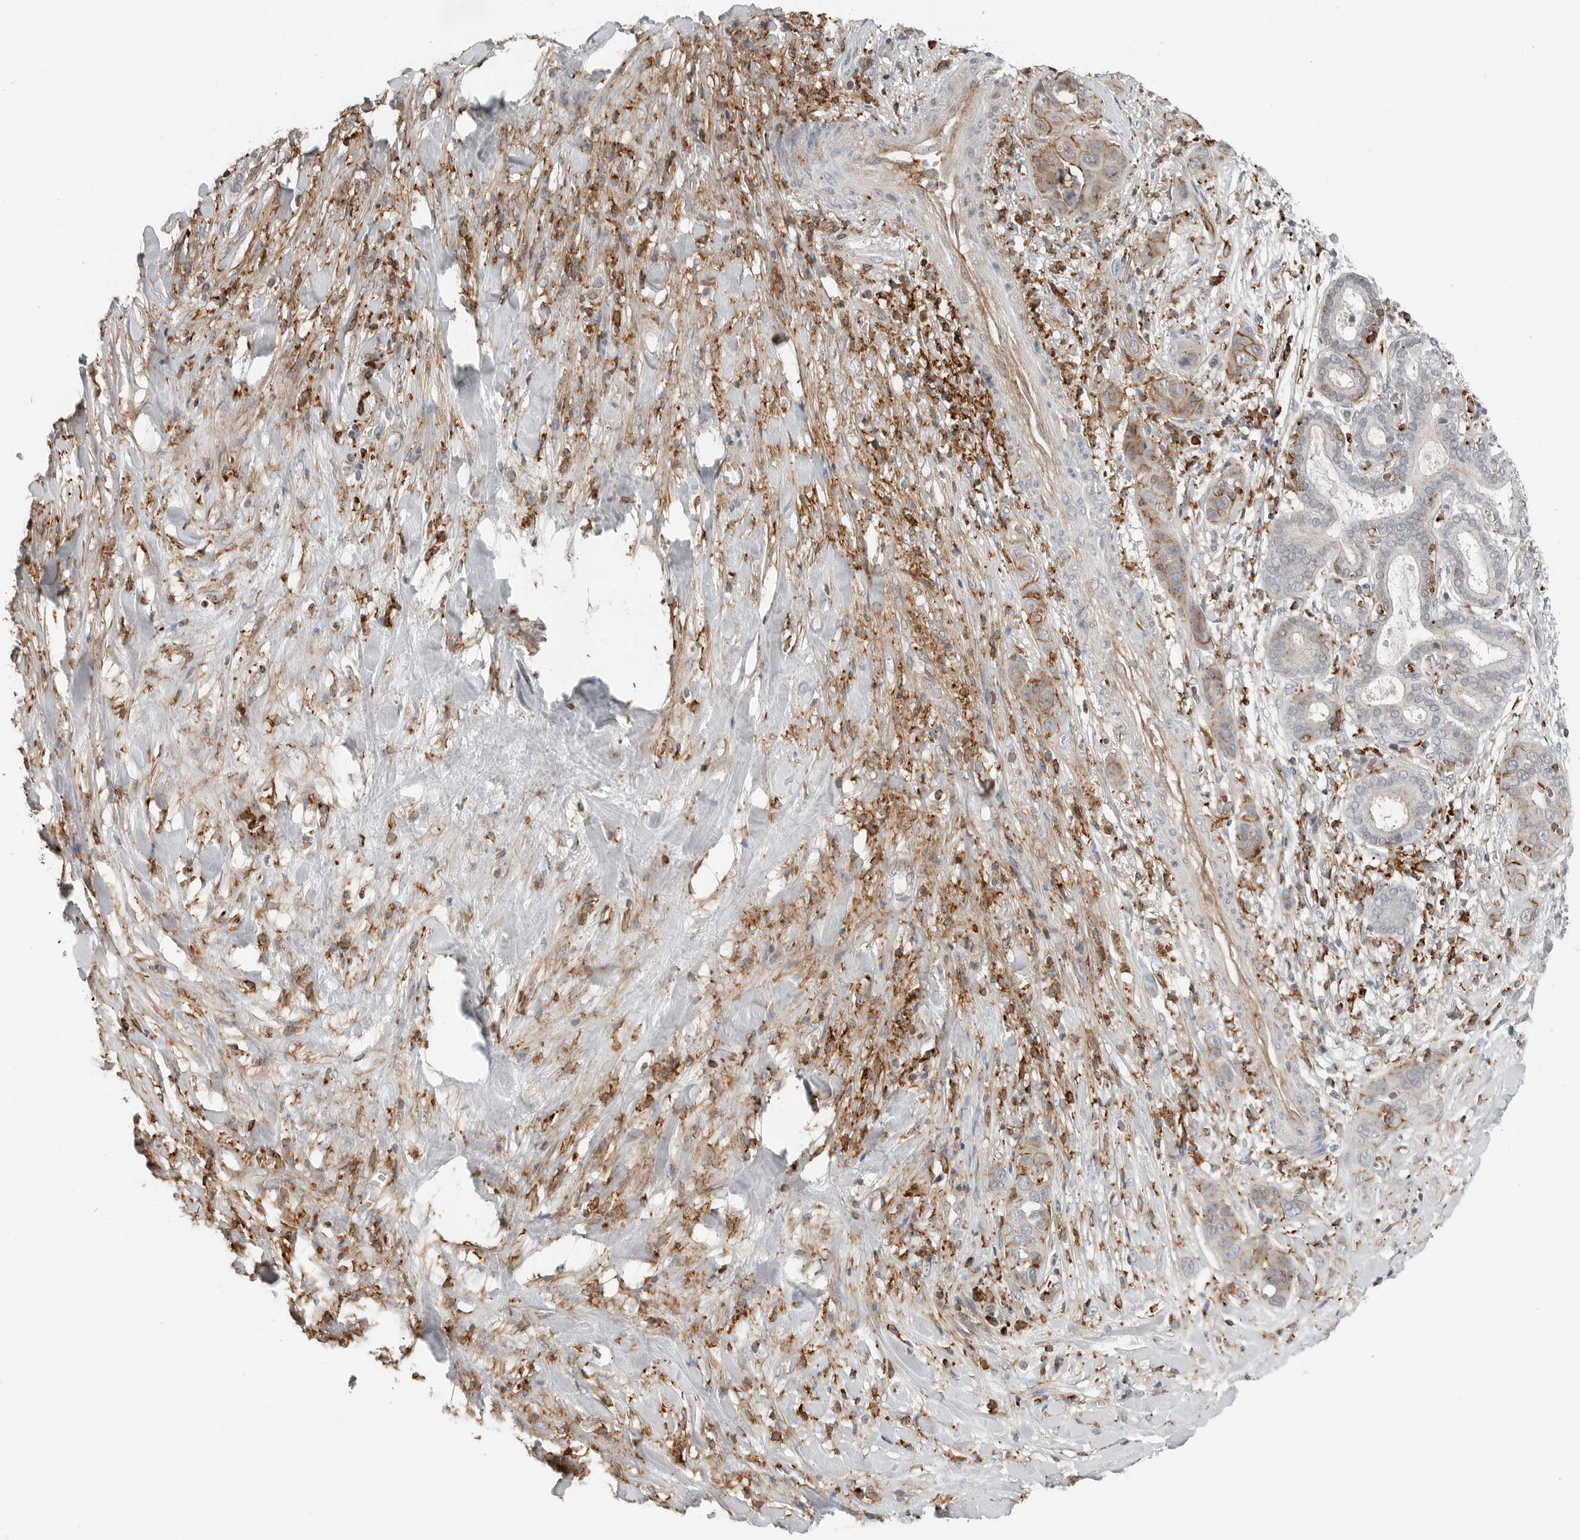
{"staining": {"intensity": "moderate", "quantity": "25%-75%", "location": "cytoplasmic/membranous"}, "tissue": "liver cancer", "cell_type": "Tumor cells", "image_type": "cancer", "snomed": [{"axis": "morphology", "description": "Cholangiocarcinoma"}, {"axis": "topography", "description": "Liver"}], "caption": "Liver cancer stained with a protein marker demonstrates moderate staining in tumor cells.", "gene": "LEFTY2", "patient": {"sex": "female", "age": 52}}